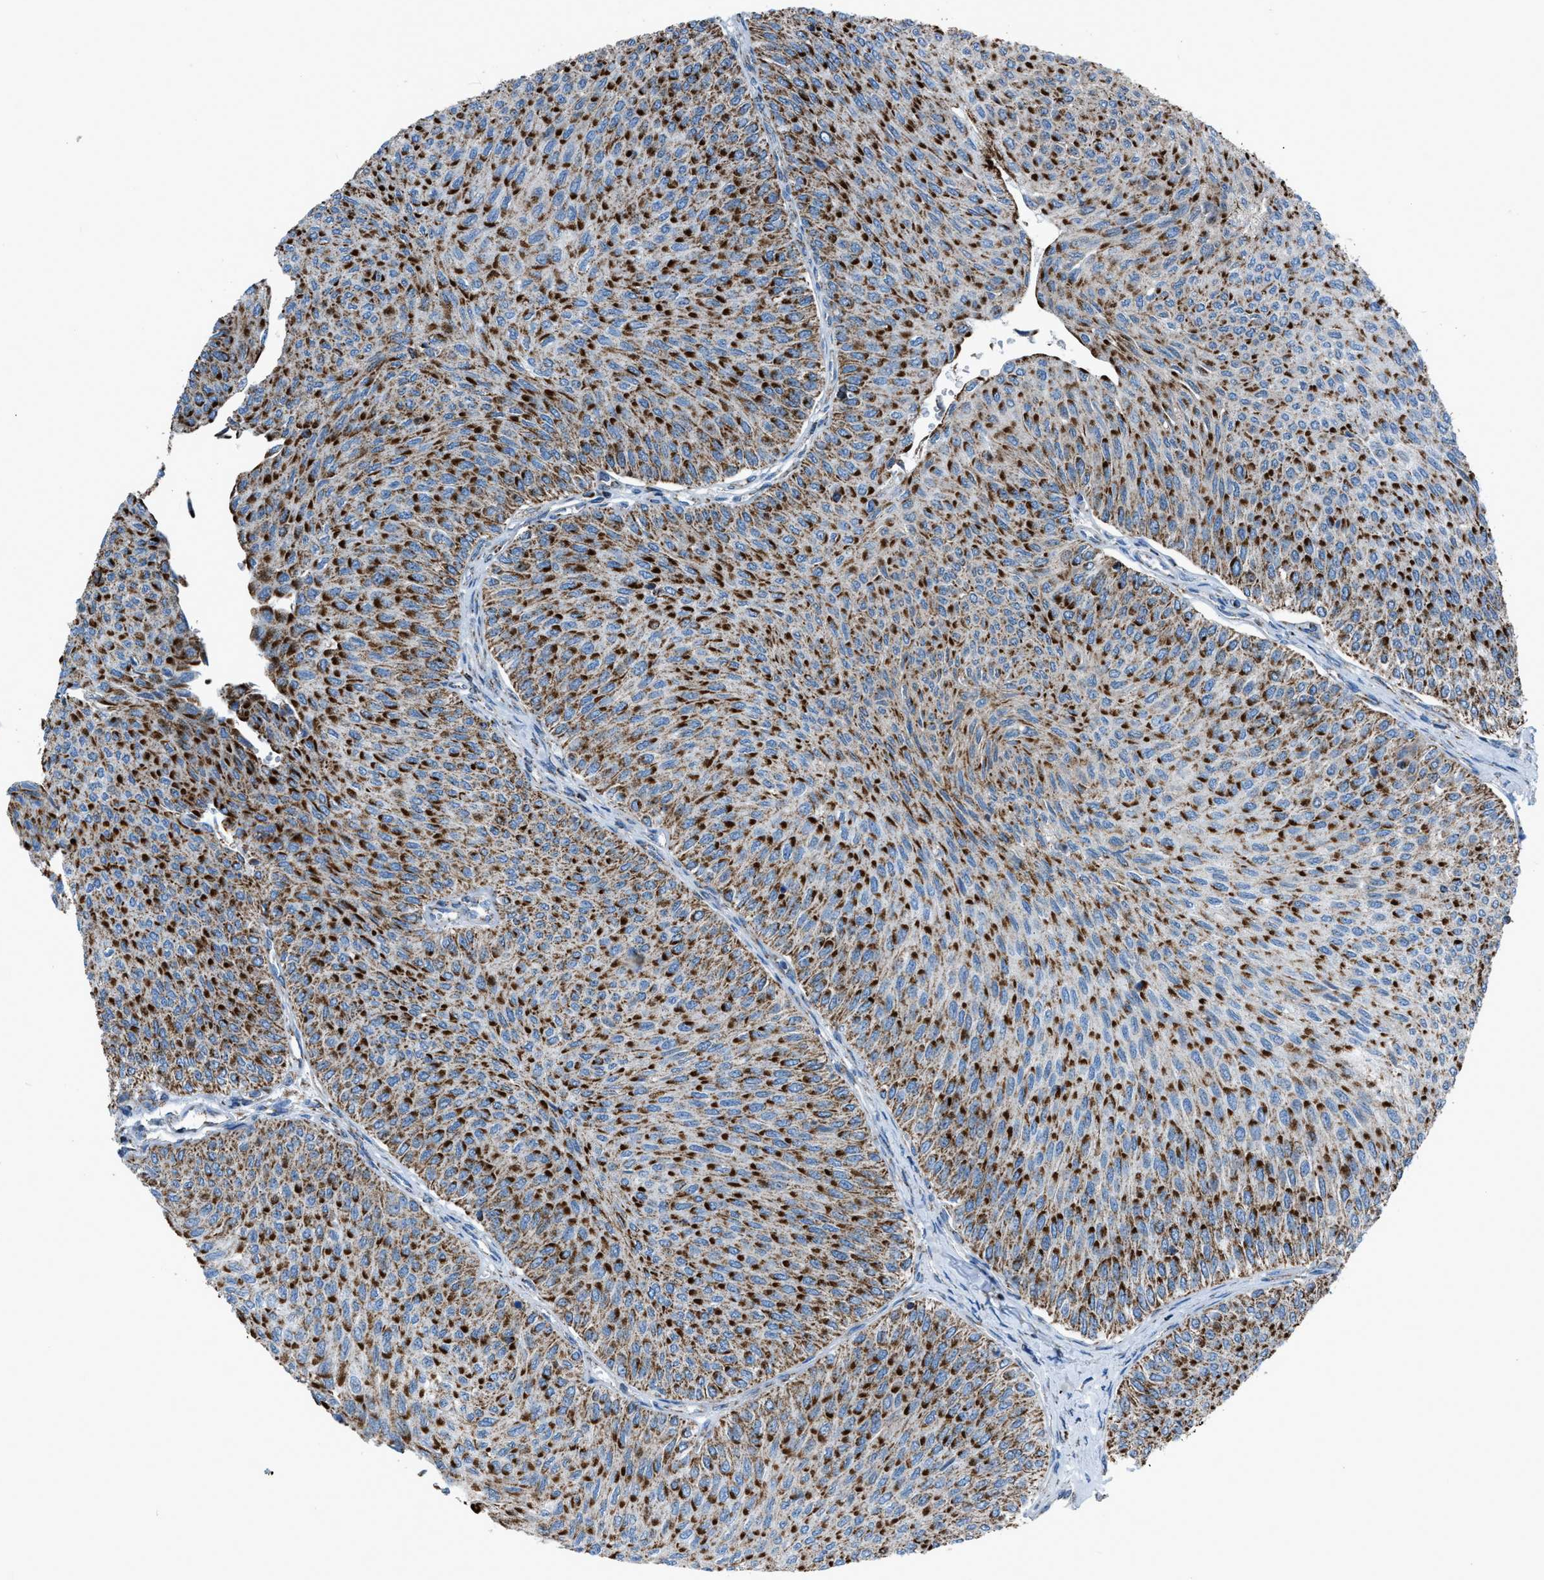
{"staining": {"intensity": "strong", "quantity": ">75%", "location": "cytoplasmic/membranous"}, "tissue": "urothelial cancer", "cell_type": "Tumor cells", "image_type": "cancer", "snomed": [{"axis": "morphology", "description": "Urothelial carcinoma, Low grade"}, {"axis": "topography", "description": "Urinary bladder"}], "caption": "Tumor cells show strong cytoplasmic/membranous staining in approximately >75% of cells in low-grade urothelial carcinoma. (DAB IHC, brown staining for protein, blue staining for nuclei).", "gene": "MDH2", "patient": {"sex": "male", "age": 78}}